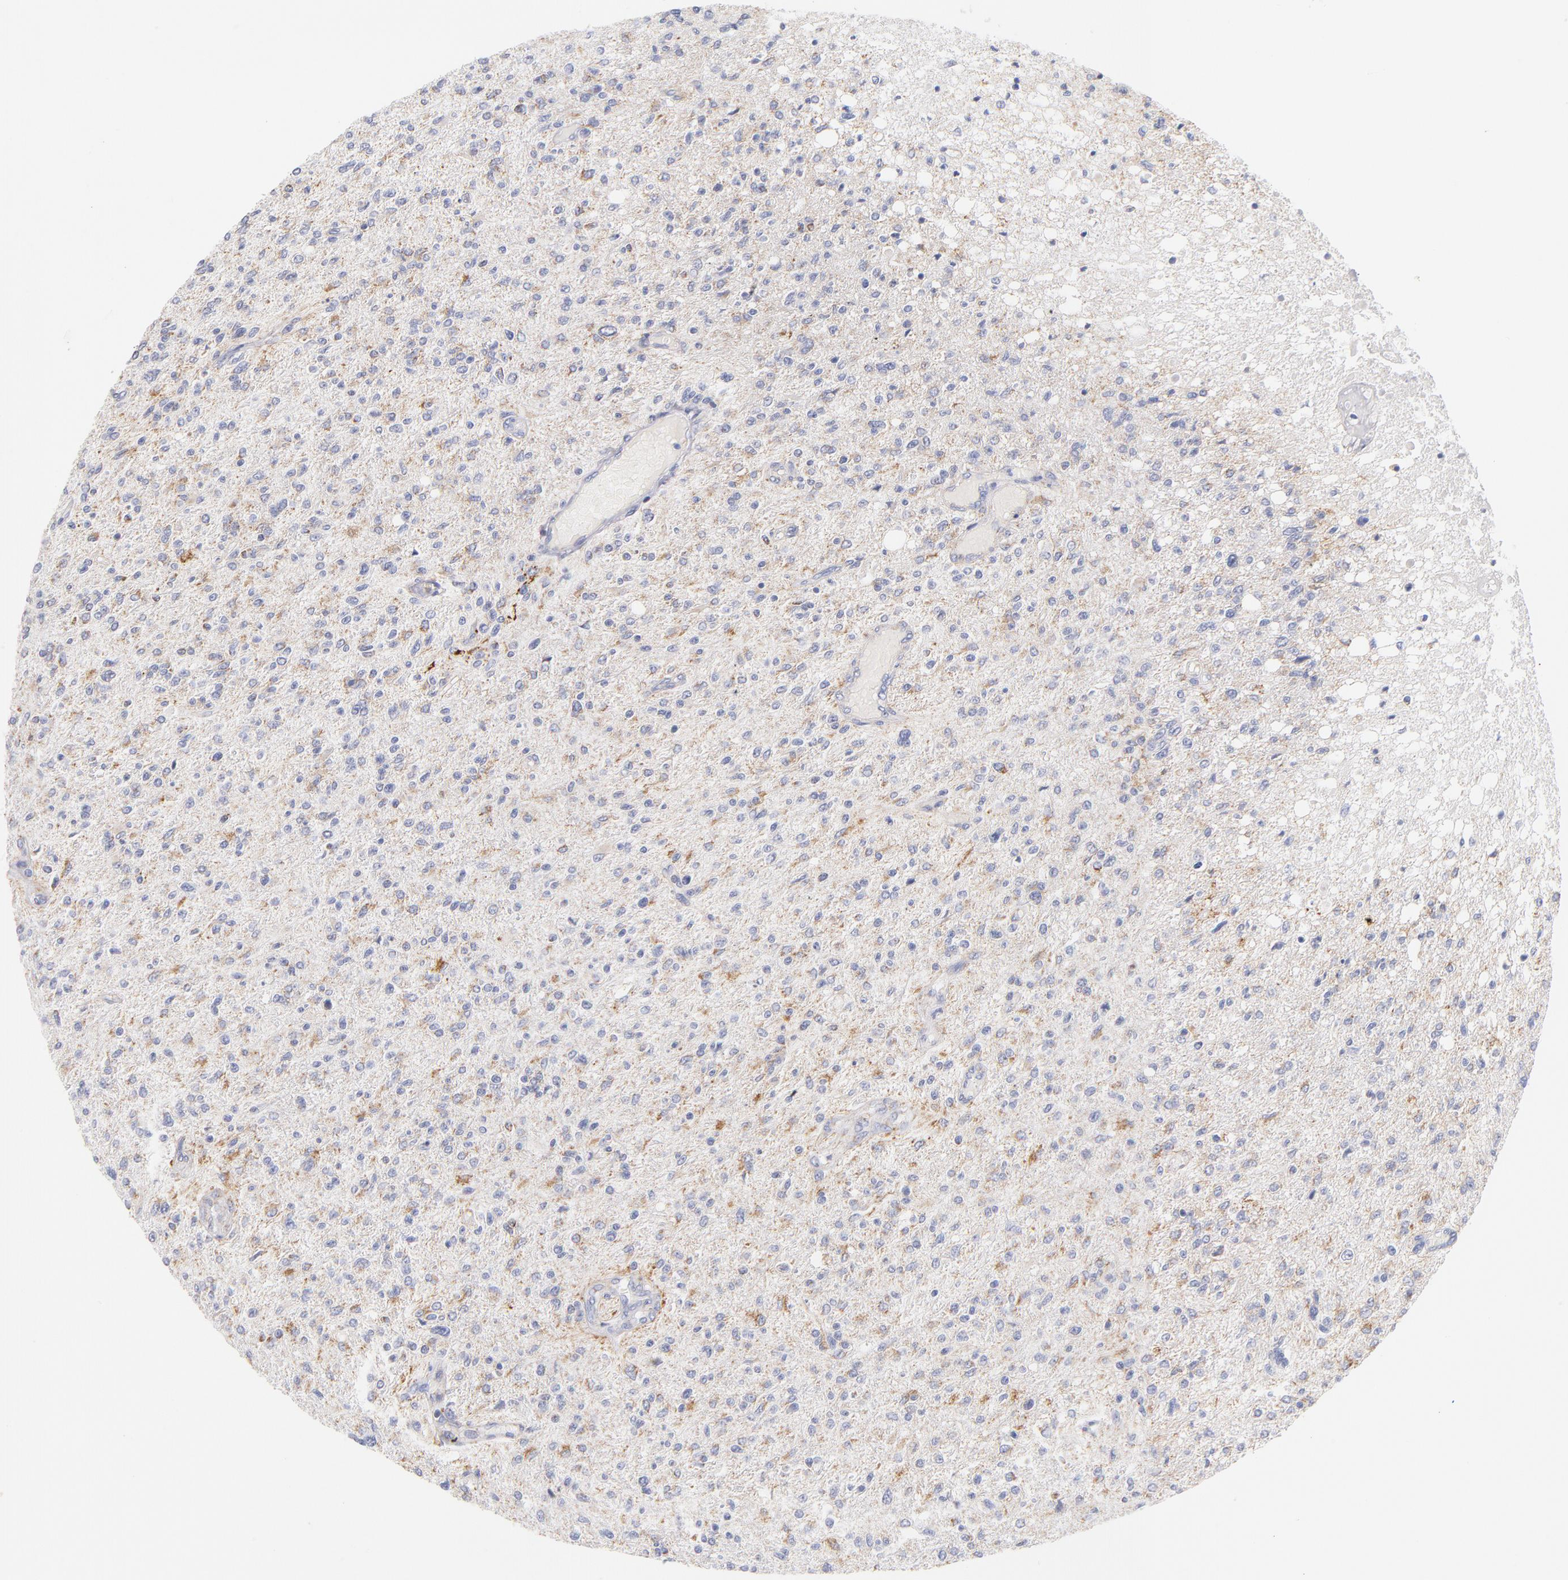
{"staining": {"intensity": "weak", "quantity": ">75%", "location": "cytoplasmic/membranous"}, "tissue": "glioma", "cell_type": "Tumor cells", "image_type": "cancer", "snomed": [{"axis": "morphology", "description": "Glioma, malignant, High grade"}, {"axis": "topography", "description": "Cerebral cortex"}], "caption": "Protein staining of glioma tissue reveals weak cytoplasmic/membranous positivity in approximately >75% of tumor cells. (brown staining indicates protein expression, while blue staining denotes nuclei).", "gene": "AIFM1", "patient": {"sex": "male", "age": 76}}